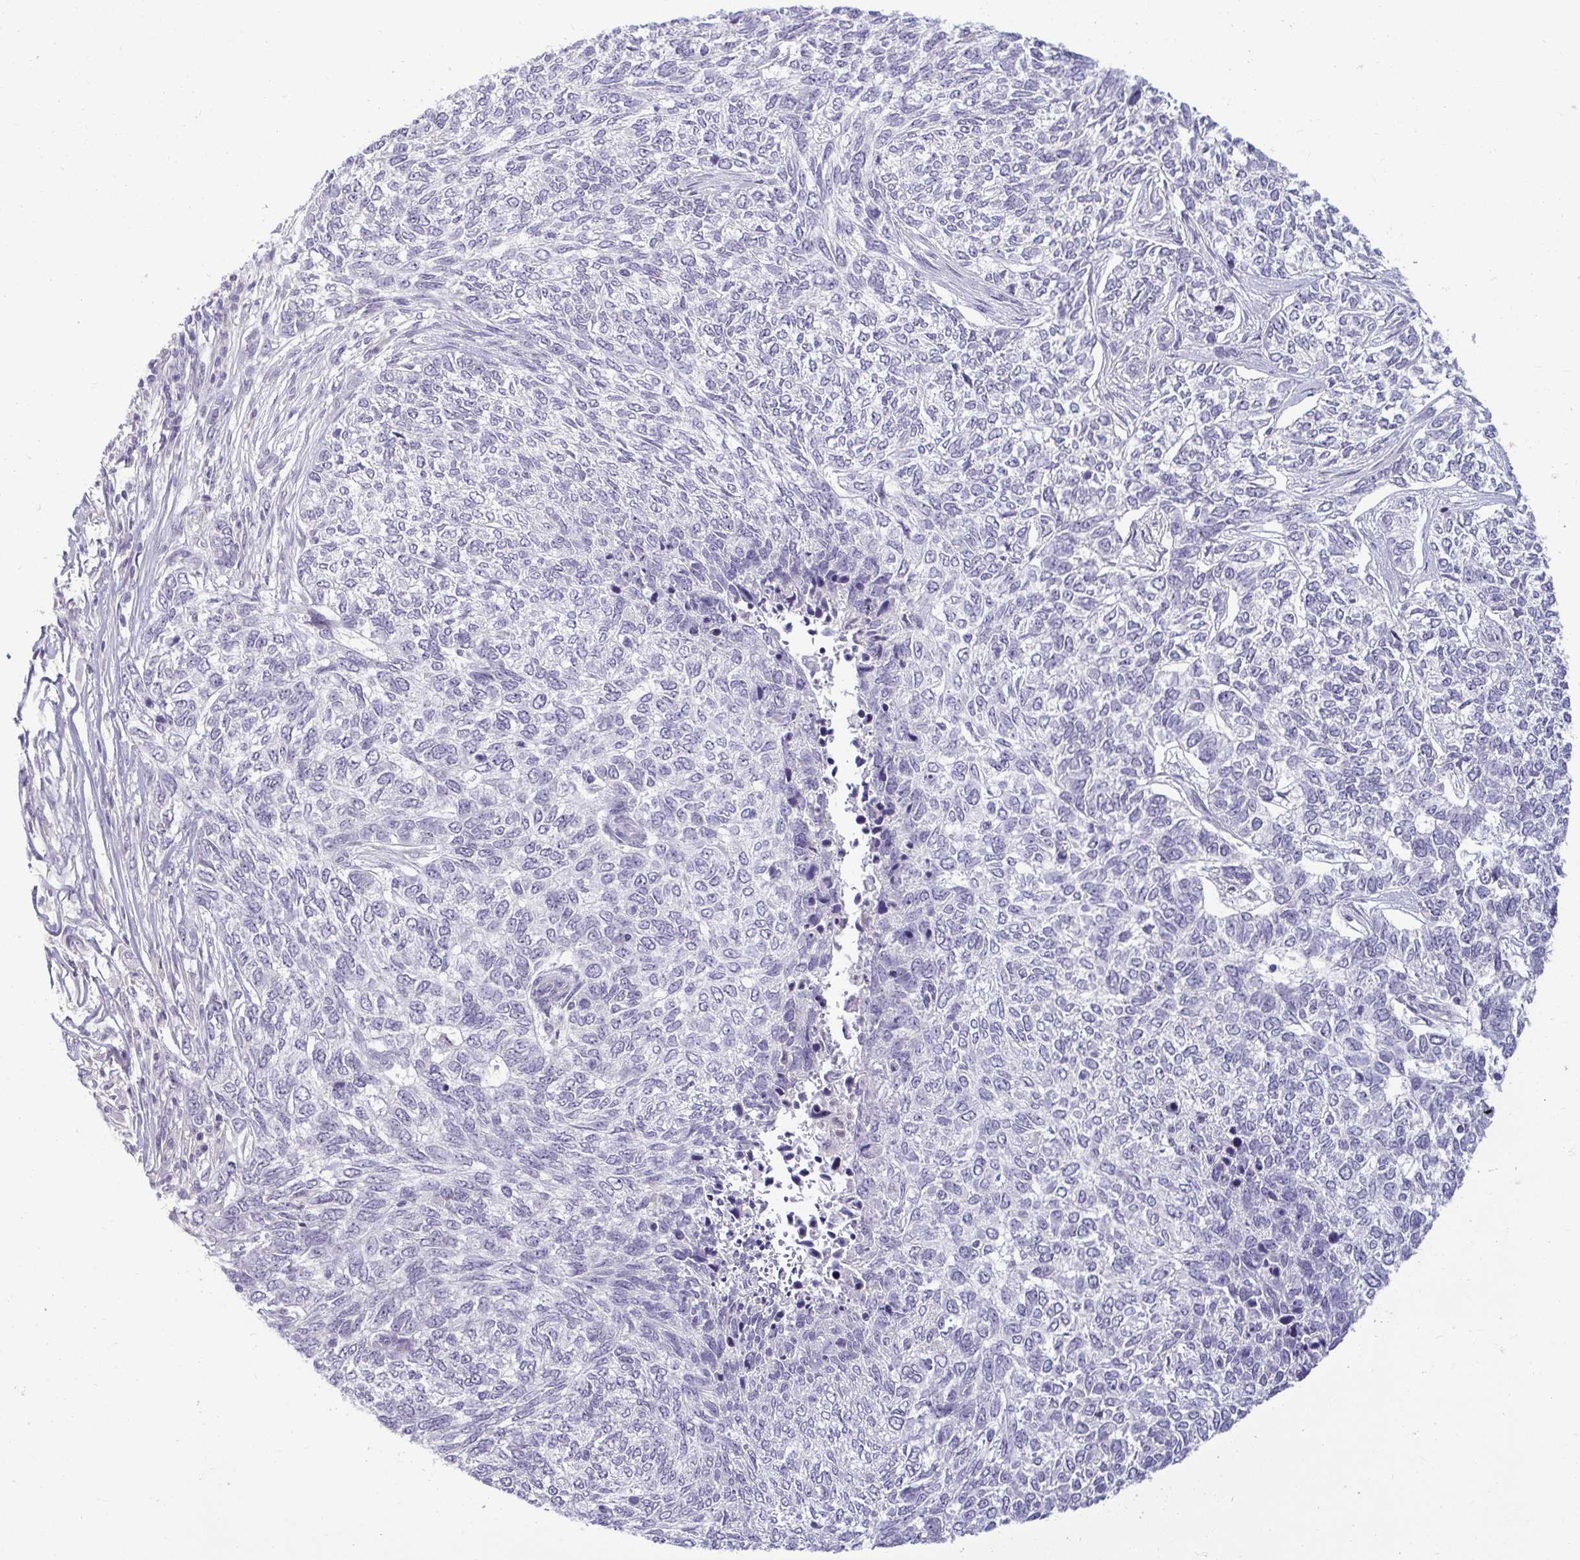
{"staining": {"intensity": "negative", "quantity": "none", "location": "none"}, "tissue": "skin cancer", "cell_type": "Tumor cells", "image_type": "cancer", "snomed": [{"axis": "morphology", "description": "Basal cell carcinoma"}, {"axis": "topography", "description": "Skin"}], "caption": "Tumor cells show no significant positivity in skin basal cell carcinoma.", "gene": "RNASEH1", "patient": {"sex": "female", "age": 65}}